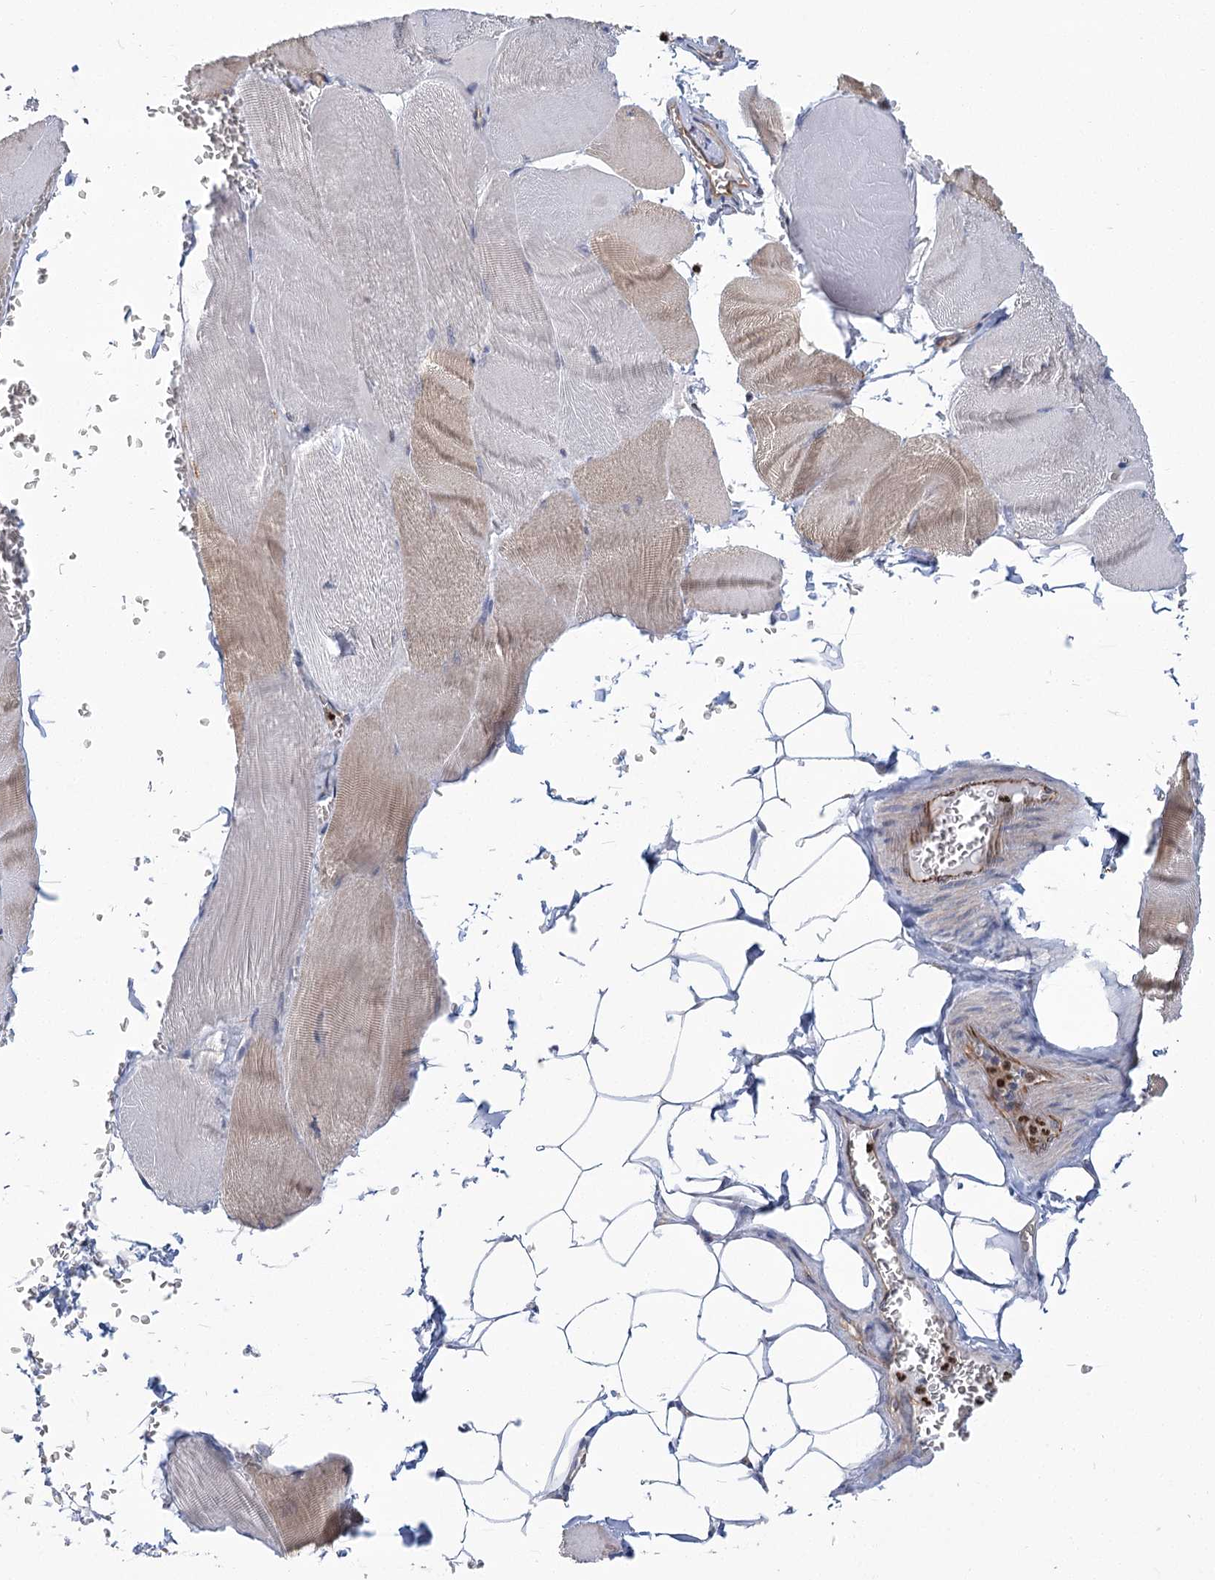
{"staining": {"intensity": "moderate", "quantity": "<25%", "location": "cytoplasmic/membranous"}, "tissue": "skeletal muscle", "cell_type": "Myocytes", "image_type": "normal", "snomed": [{"axis": "morphology", "description": "Normal tissue, NOS"}, {"axis": "morphology", "description": "Basal cell carcinoma"}, {"axis": "topography", "description": "Skeletal muscle"}], "caption": "Moderate cytoplasmic/membranous positivity for a protein is present in about <25% of myocytes of benign skeletal muscle using IHC.", "gene": "THAP6", "patient": {"sex": "female", "age": 64}}